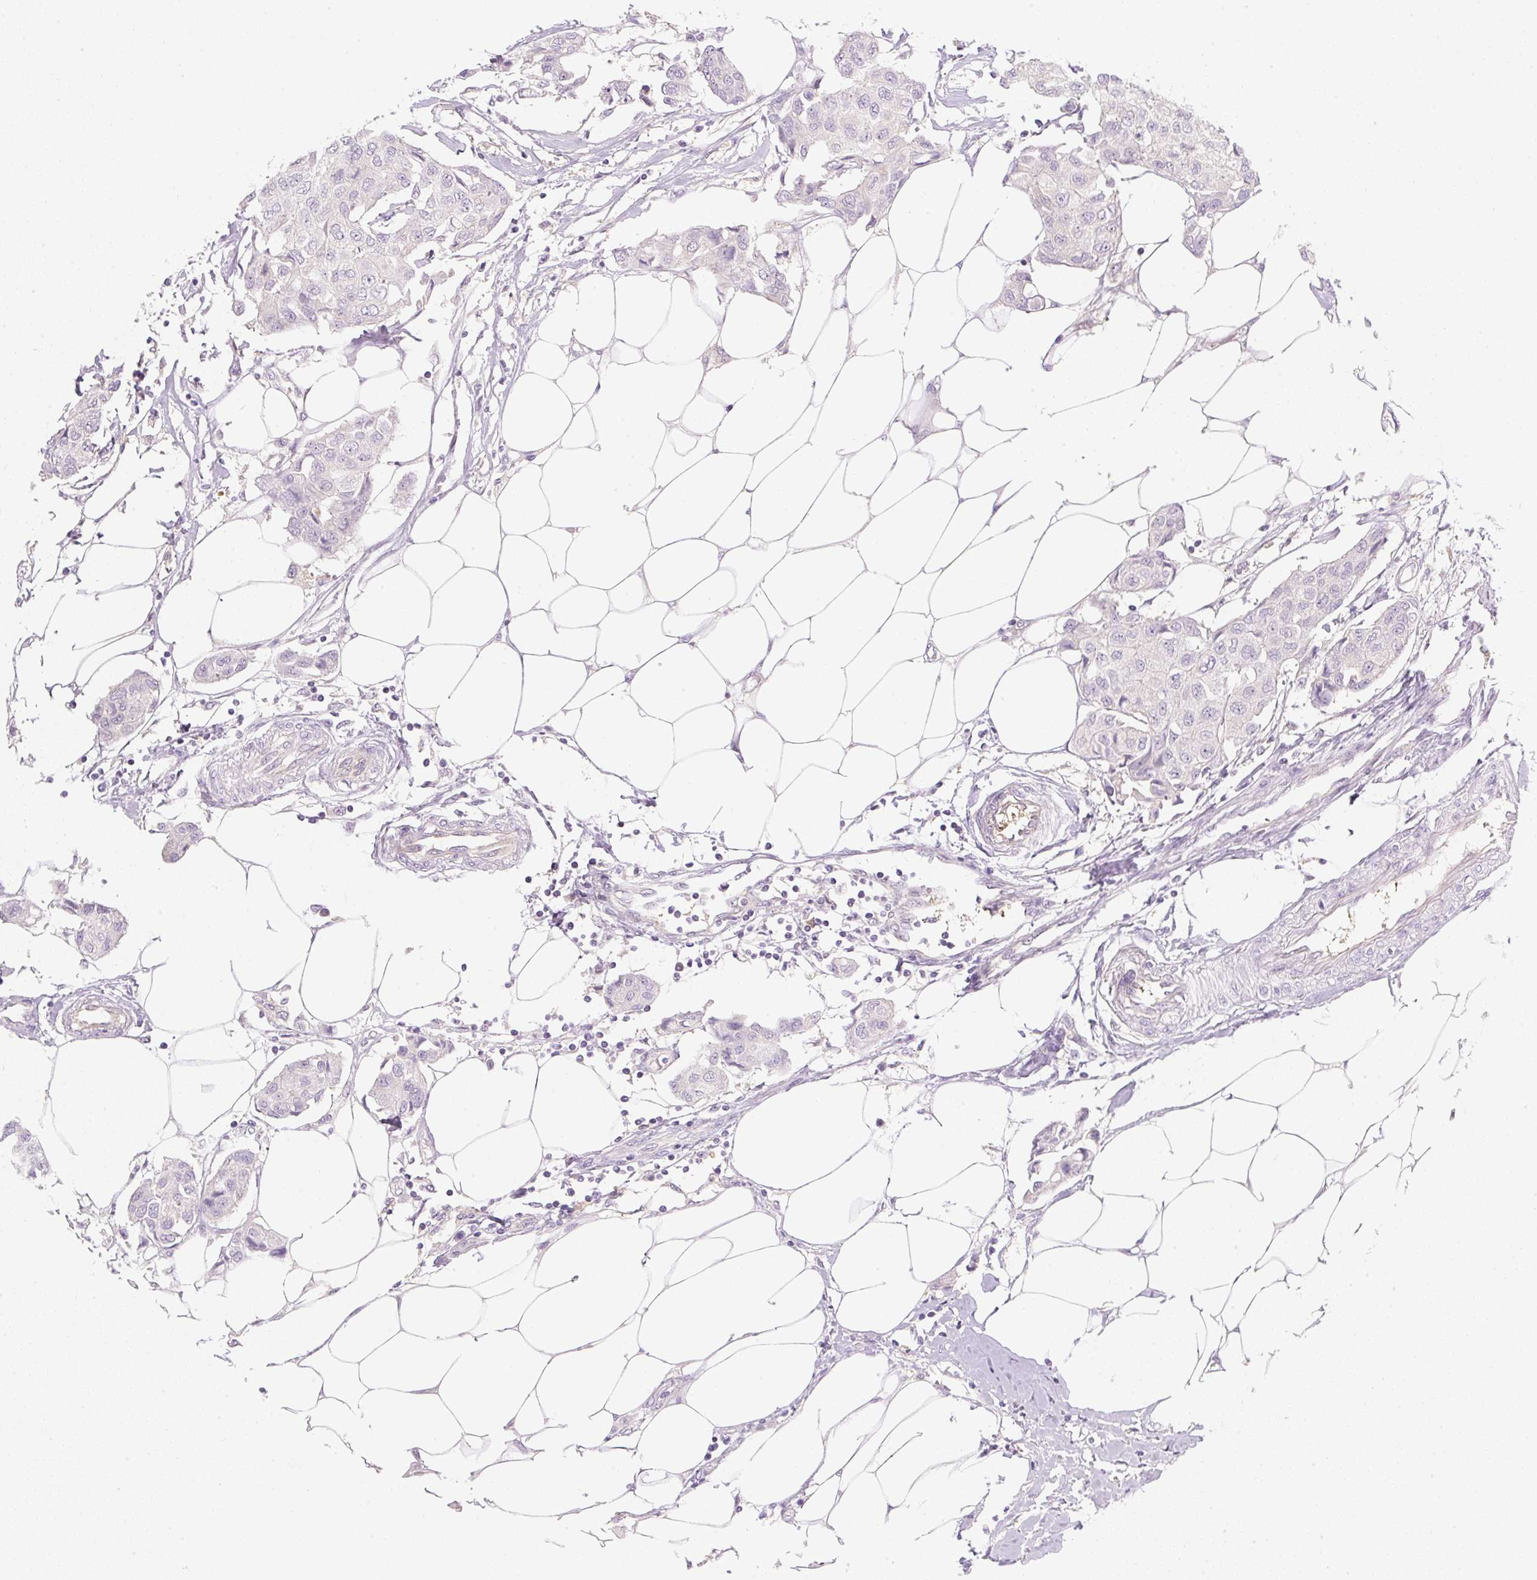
{"staining": {"intensity": "negative", "quantity": "none", "location": "none"}, "tissue": "breast cancer", "cell_type": "Tumor cells", "image_type": "cancer", "snomed": [{"axis": "morphology", "description": "Duct carcinoma"}, {"axis": "topography", "description": "Breast"}, {"axis": "topography", "description": "Lymph node"}], "caption": "Immunohistochemistry histopathology image of intraductal carcinoma (breast) stained for a protein (brown), which demonstrates no staining in tumor cells.", "gene": "OMA1", "patient": {"sex": "female", "age": 80}}